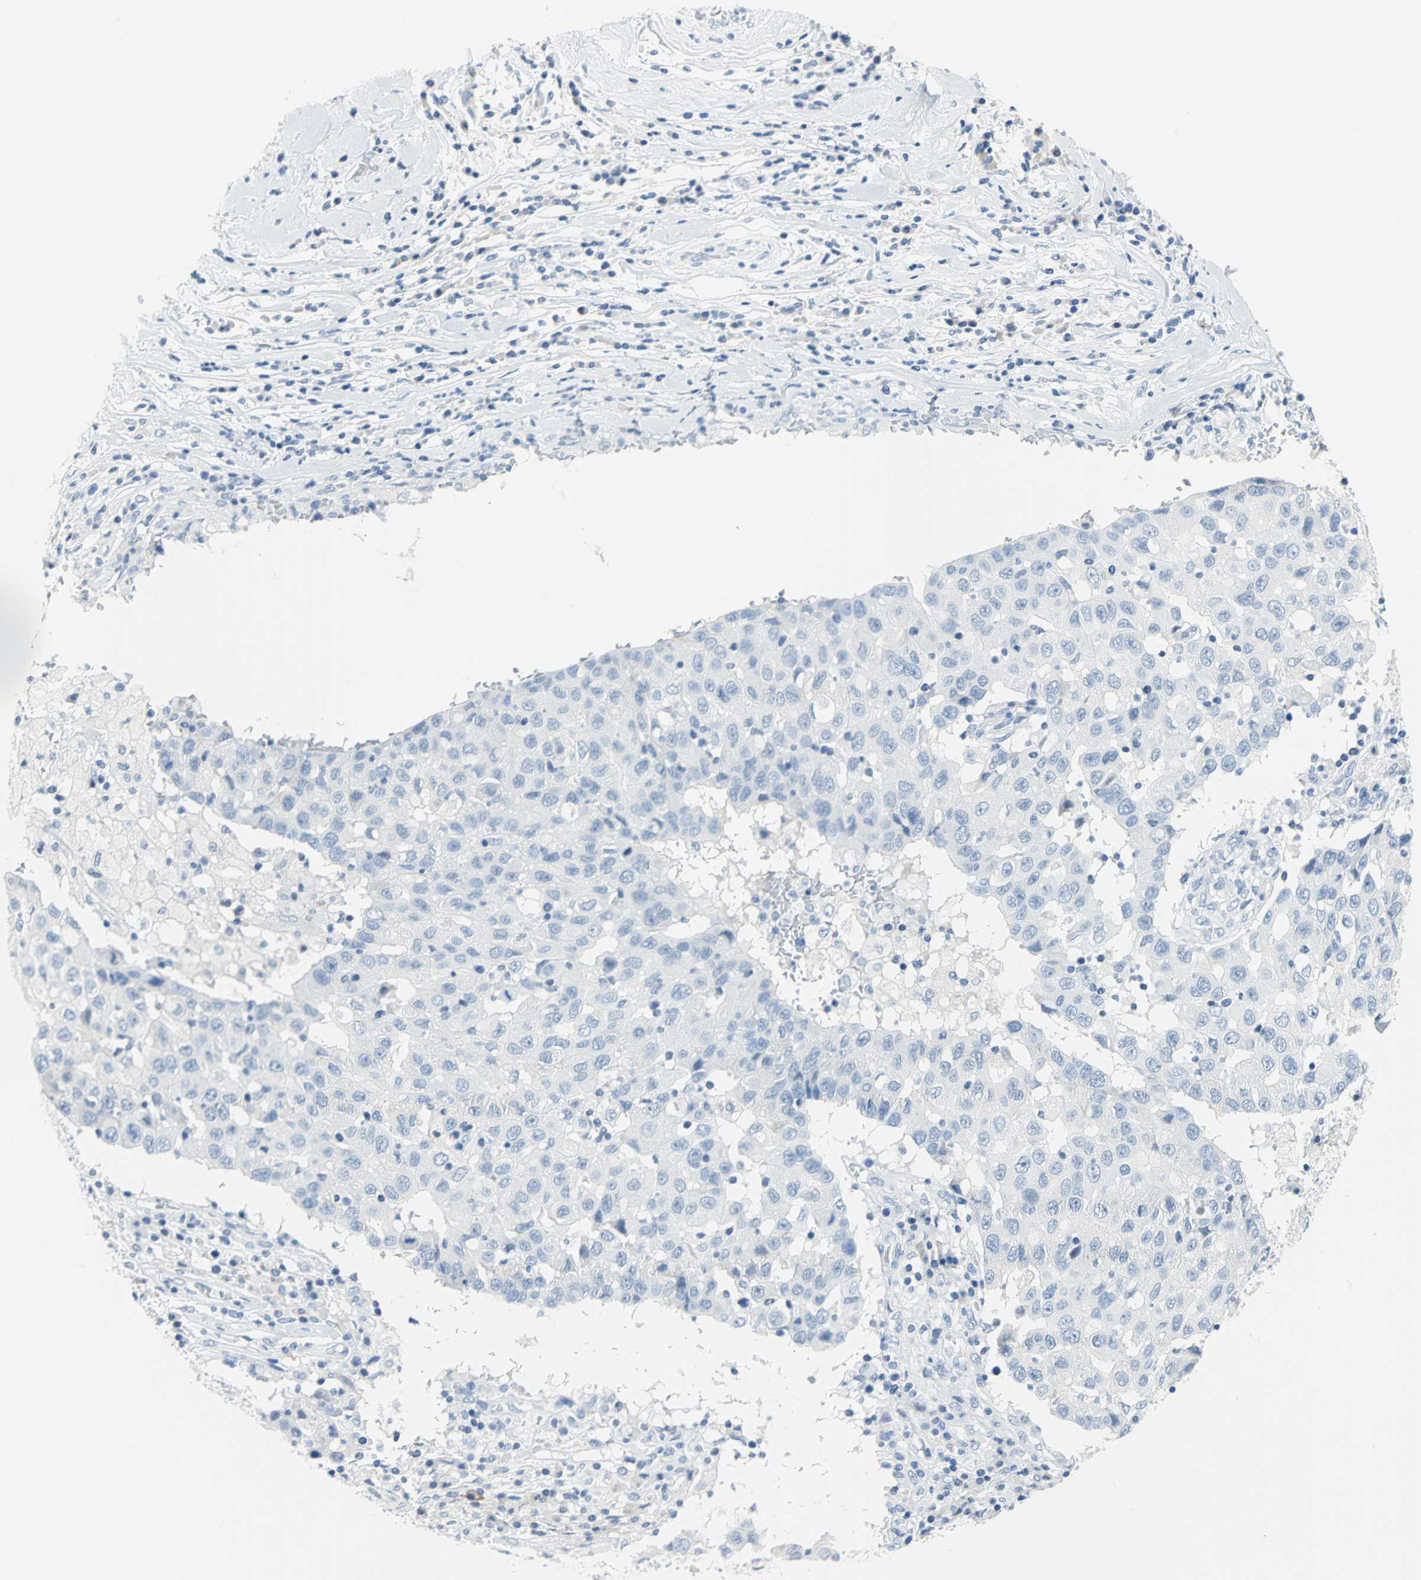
{"staining": {"intensity": "negative", "quantity": "none", "location": "none"}, "tissue": "breast cancer", "cell_type": "Tumor cells", "image_type": "cancer", "snomed": [{"axis": "morphology", "description": "Duct carcinoma"}, {"axis": "topography", "description": "Breast"}], "caption": "A photomicrograph of human invasive ductal carcinoma (breast) is negative for staining in tumor cells.", "gene": "PKLR", "patient": {"sex": "female", "age": 27}}